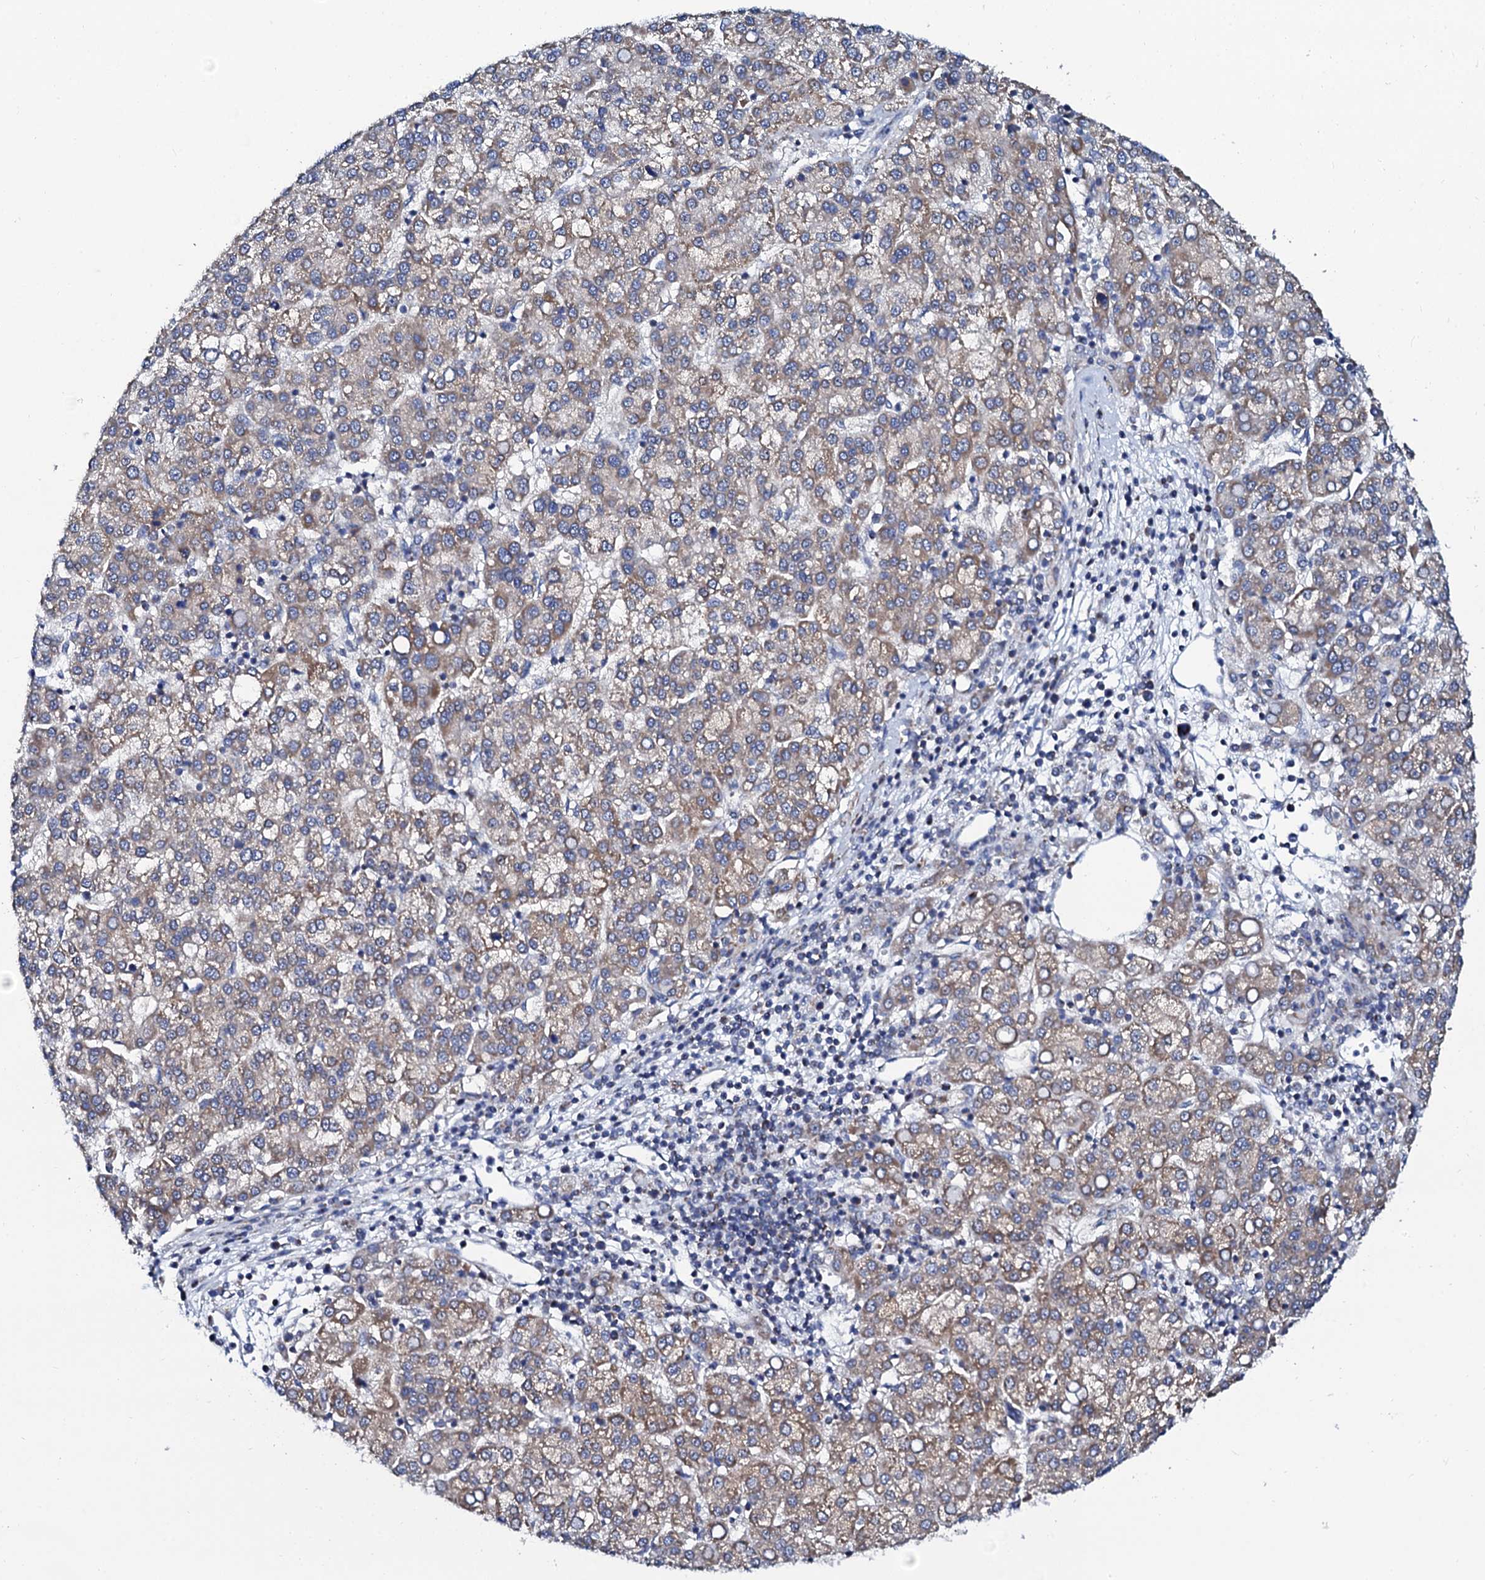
{"staining": {"intensity": "weak", "quantity": ">75%", "location": "cytoplasmic/membranous"}, "tissue": "liver cancer", "cell_type": "Tumor cells", "image_type": "cancer", "snomed": [{"axis": "morphology", "description": "Carcinoma, Hepatocellular, NOS"}, {"axis": "topography", "description": "Liver"}], "caption": "Hepatocellular carcinoma (liver) stained with a protein marker reveals weak staining in tumor cells.", "gene": "SLC37A4", "patient": {"sex": "female", "age": 58}}